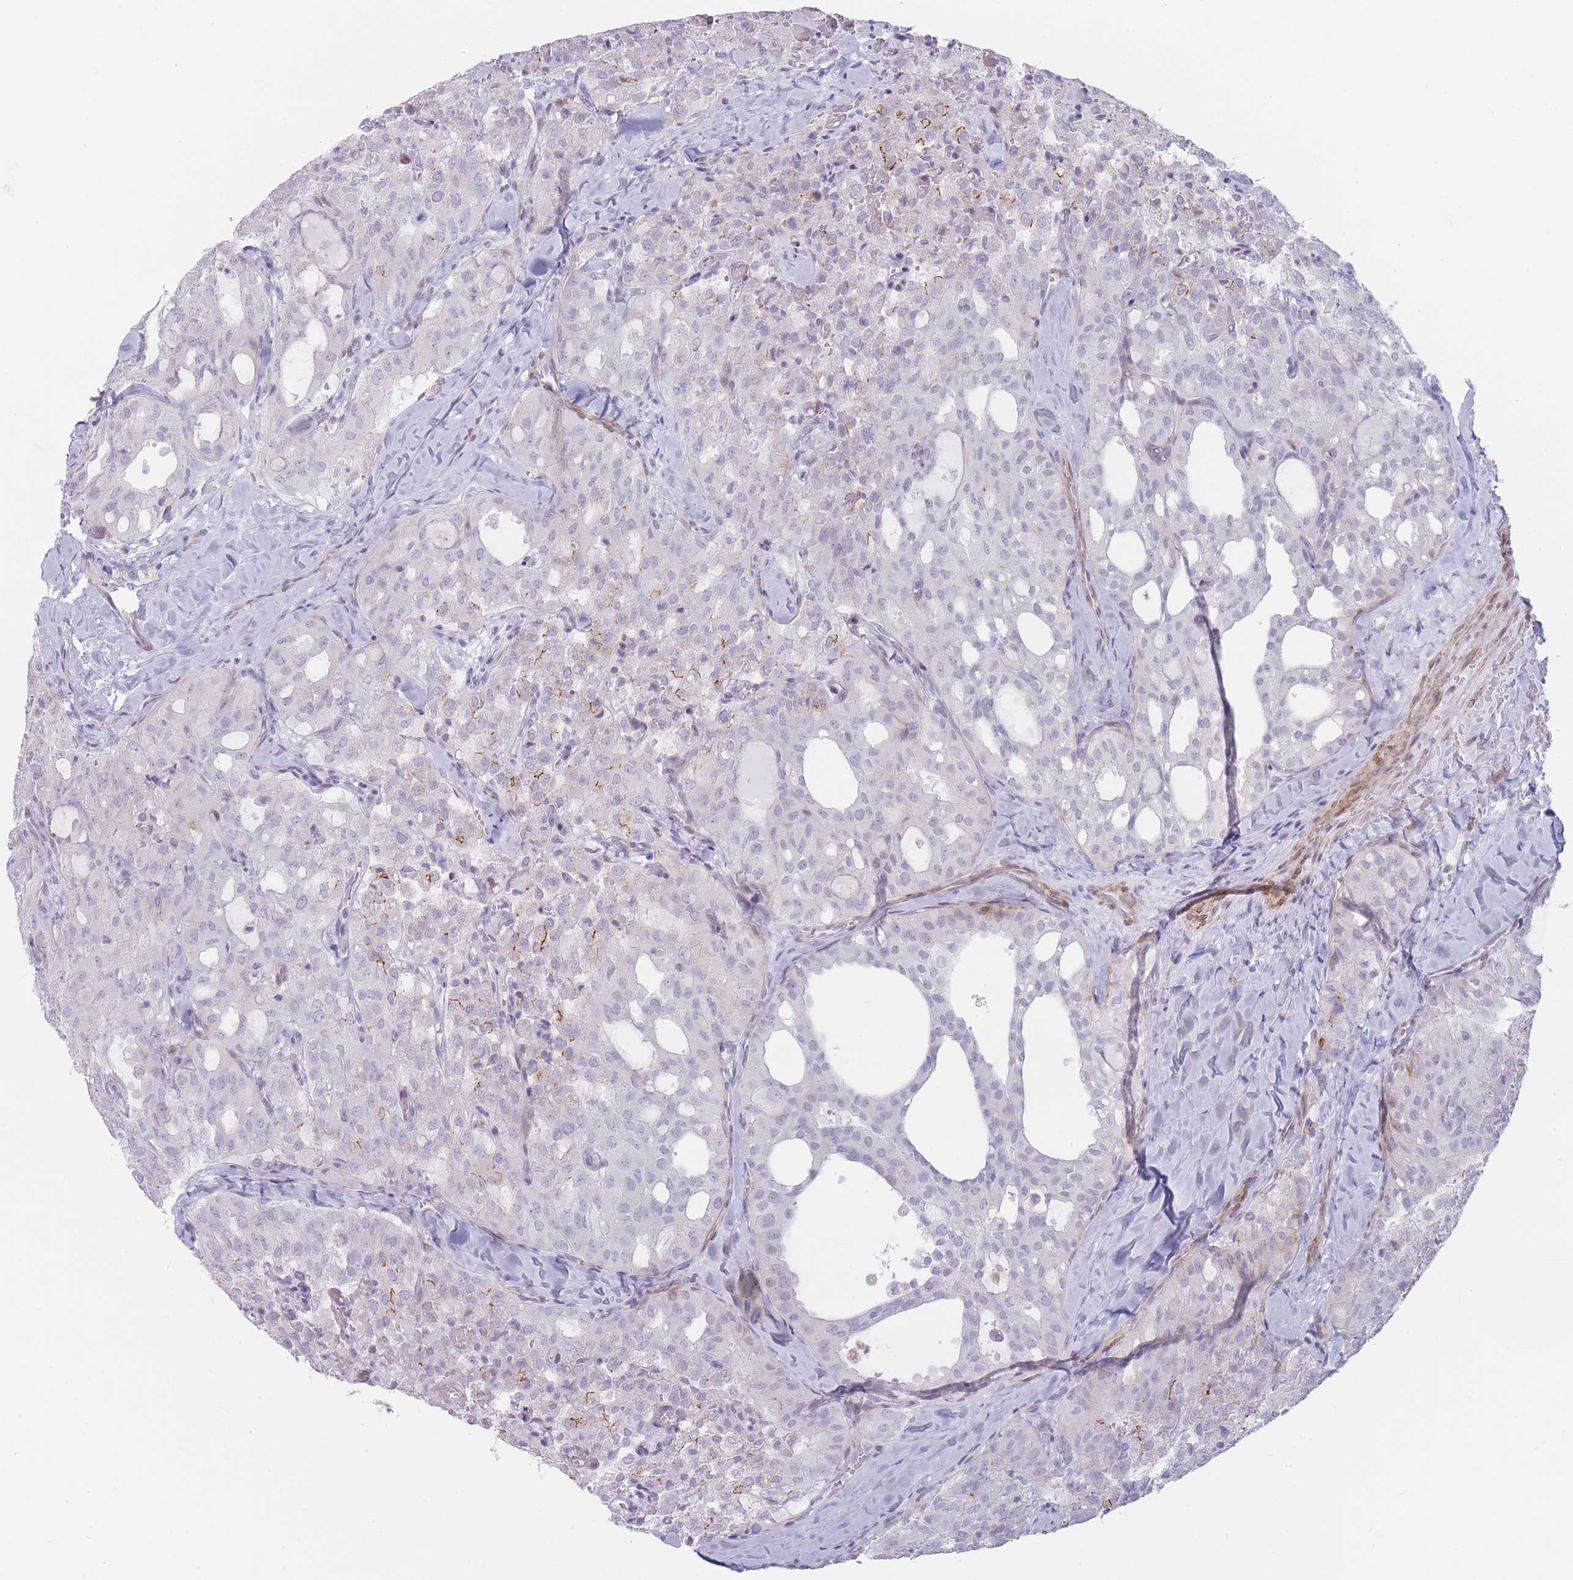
{"staining": {"intensity": "negative", "quantity": "none", "location": "none"}, "tissue": "thyroid cancer", "cell_type": "Tumor cells", "image_type": "cancer", "snomed": [{"axis": "morphology", "description": "Follicular adenoma carcinoma, NOS"}, {"axis": "topography", "description": "Thyroid gland"}], "caption": "There is no significant staining in tumor cells of thyroid cancer (follicular adenoma carcinoma). (DAB IHC with hematoxylin counter stain).", "gene": "IFNA6", "patient": {"sex": "male", "age": 75}}